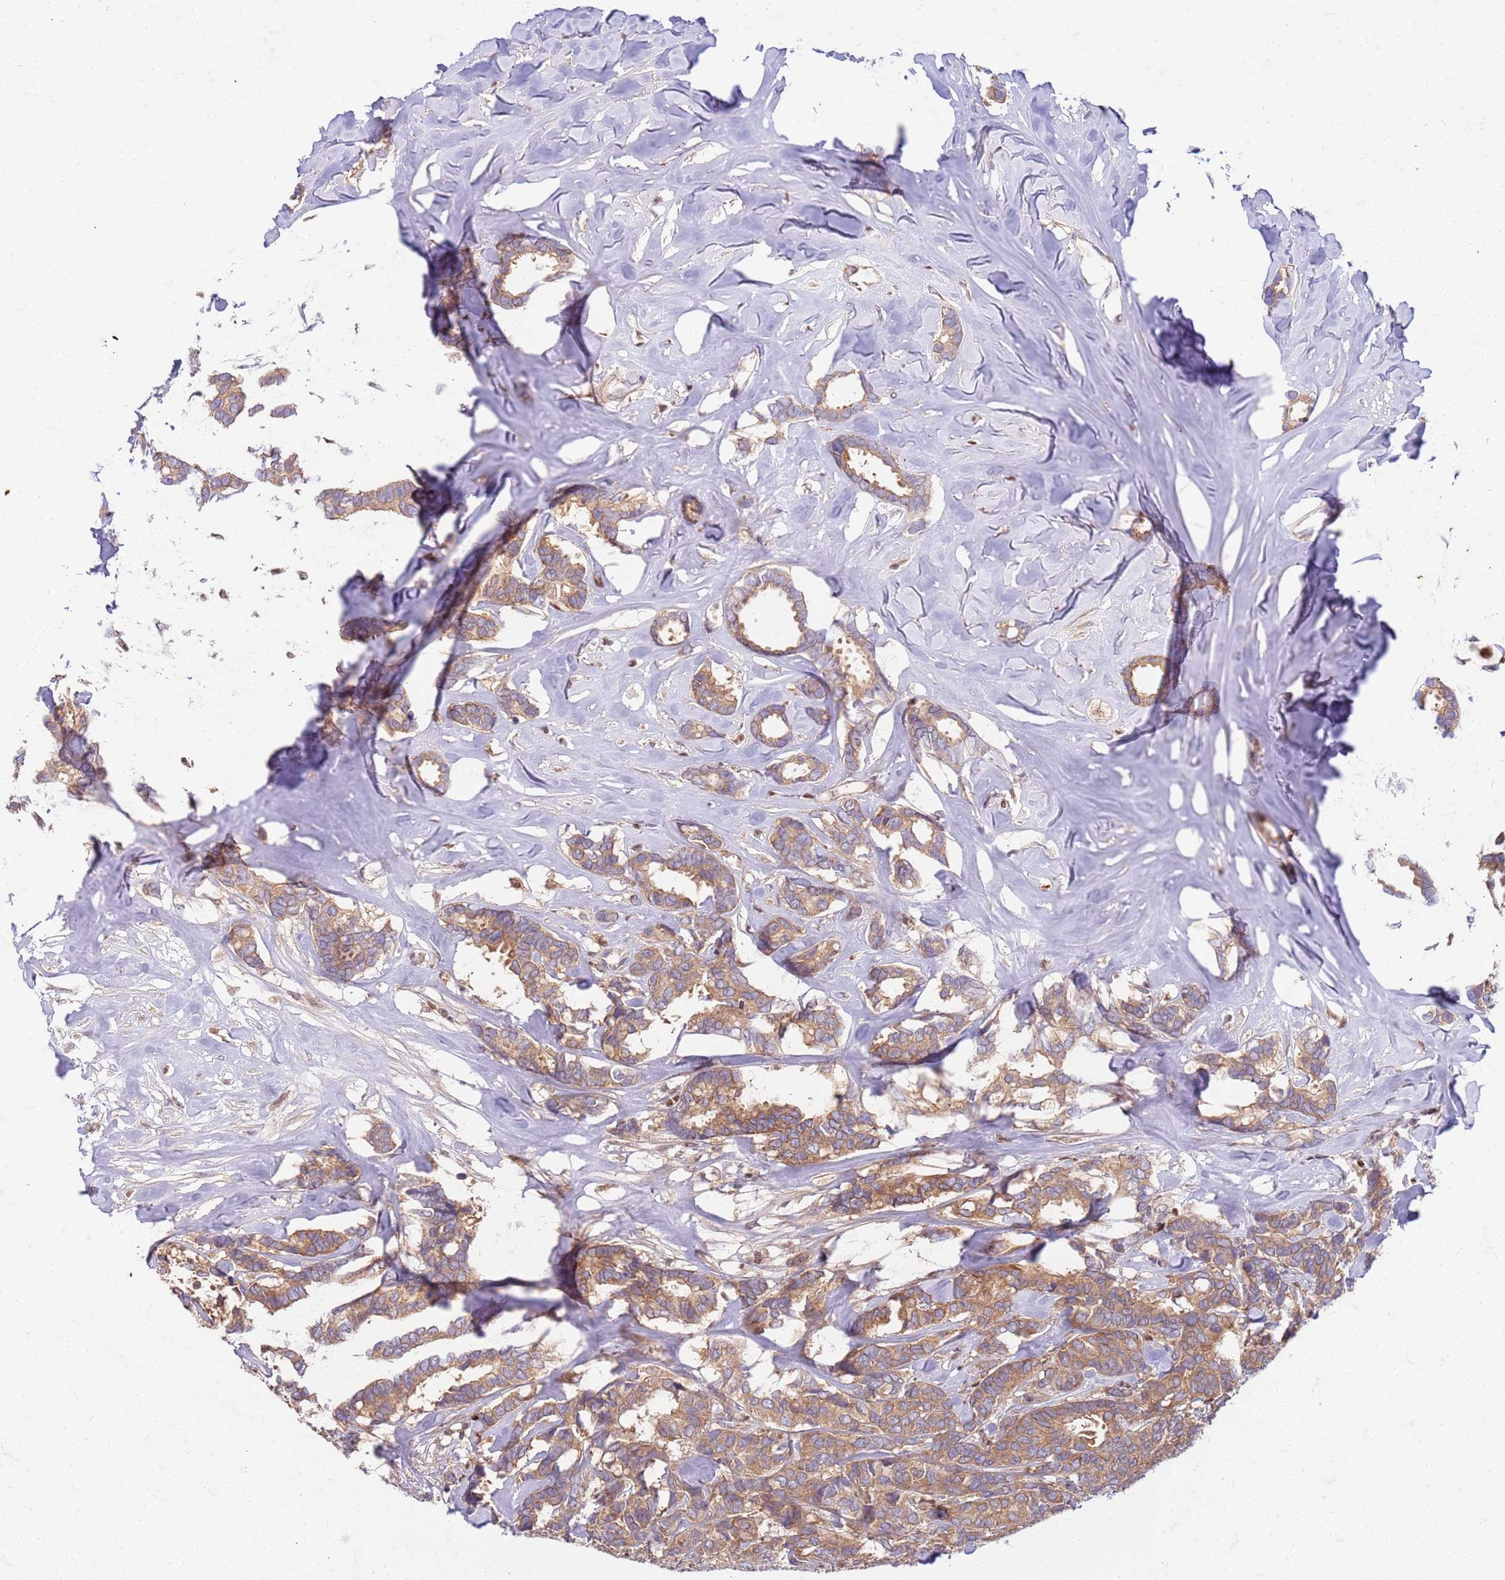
{"staining": {"intensity": "moderate", "quantity": ">75%", "location": "cytoplasmic/membranous"}, "tissue": "breast cancer", "cell_type": "Tumor cells", "image_type": "cancer", "snomed": [{"axis": "morphology", "description": "Duct carcinoma"}, {"axis": "topography", "description": "Breast"}], "caption": "Tumor cells display moderate cytoplasmic/membranous expression in approximately >75% of cells in invasive ductal carcinoma (breast).", "gene": "OSBP", "patient": {"sex": "female", "age": 87}}